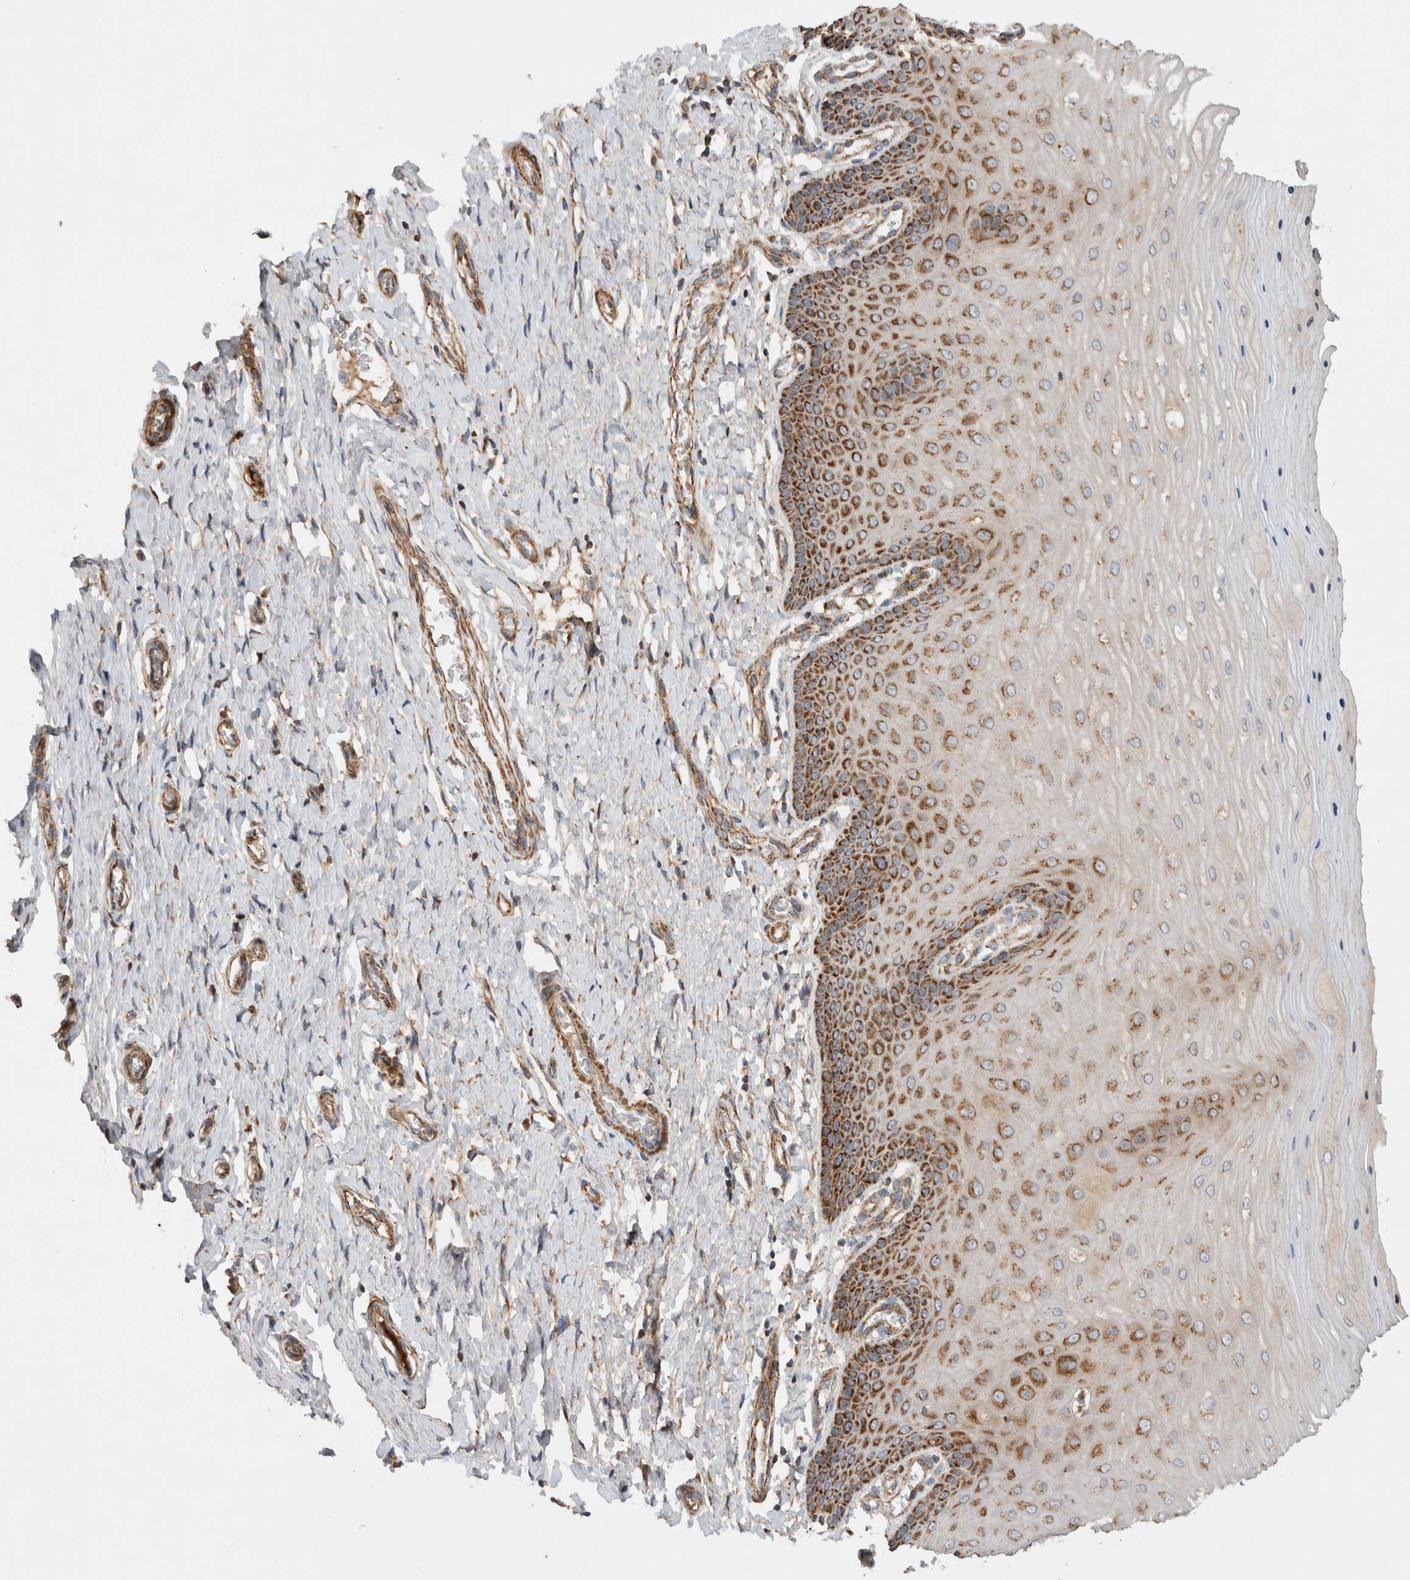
{"staining": {"intensity": "moderate", "quantity": ">75%", "location": "cytoplasmic/membranous"}, "tissue": "cervix", "cell_type": "Glandular cells", "image_type": "normal", "snomed": [{"axis": "morphology", "description": "Normal tissue, NOS"}, {"axis": "topography", "description": "Cervix"}], "caption": "Protein analysis of benign cervix displays moderate cytoplasmic/membranous staining in about >75% of glandular cells. The staining was performed using DAB, with brown indicating positive protein expression. Nuclei are stained blue with hematoxylin.", "gene": "MRPS28", "patient": {"sex": "female", "age": 55}}